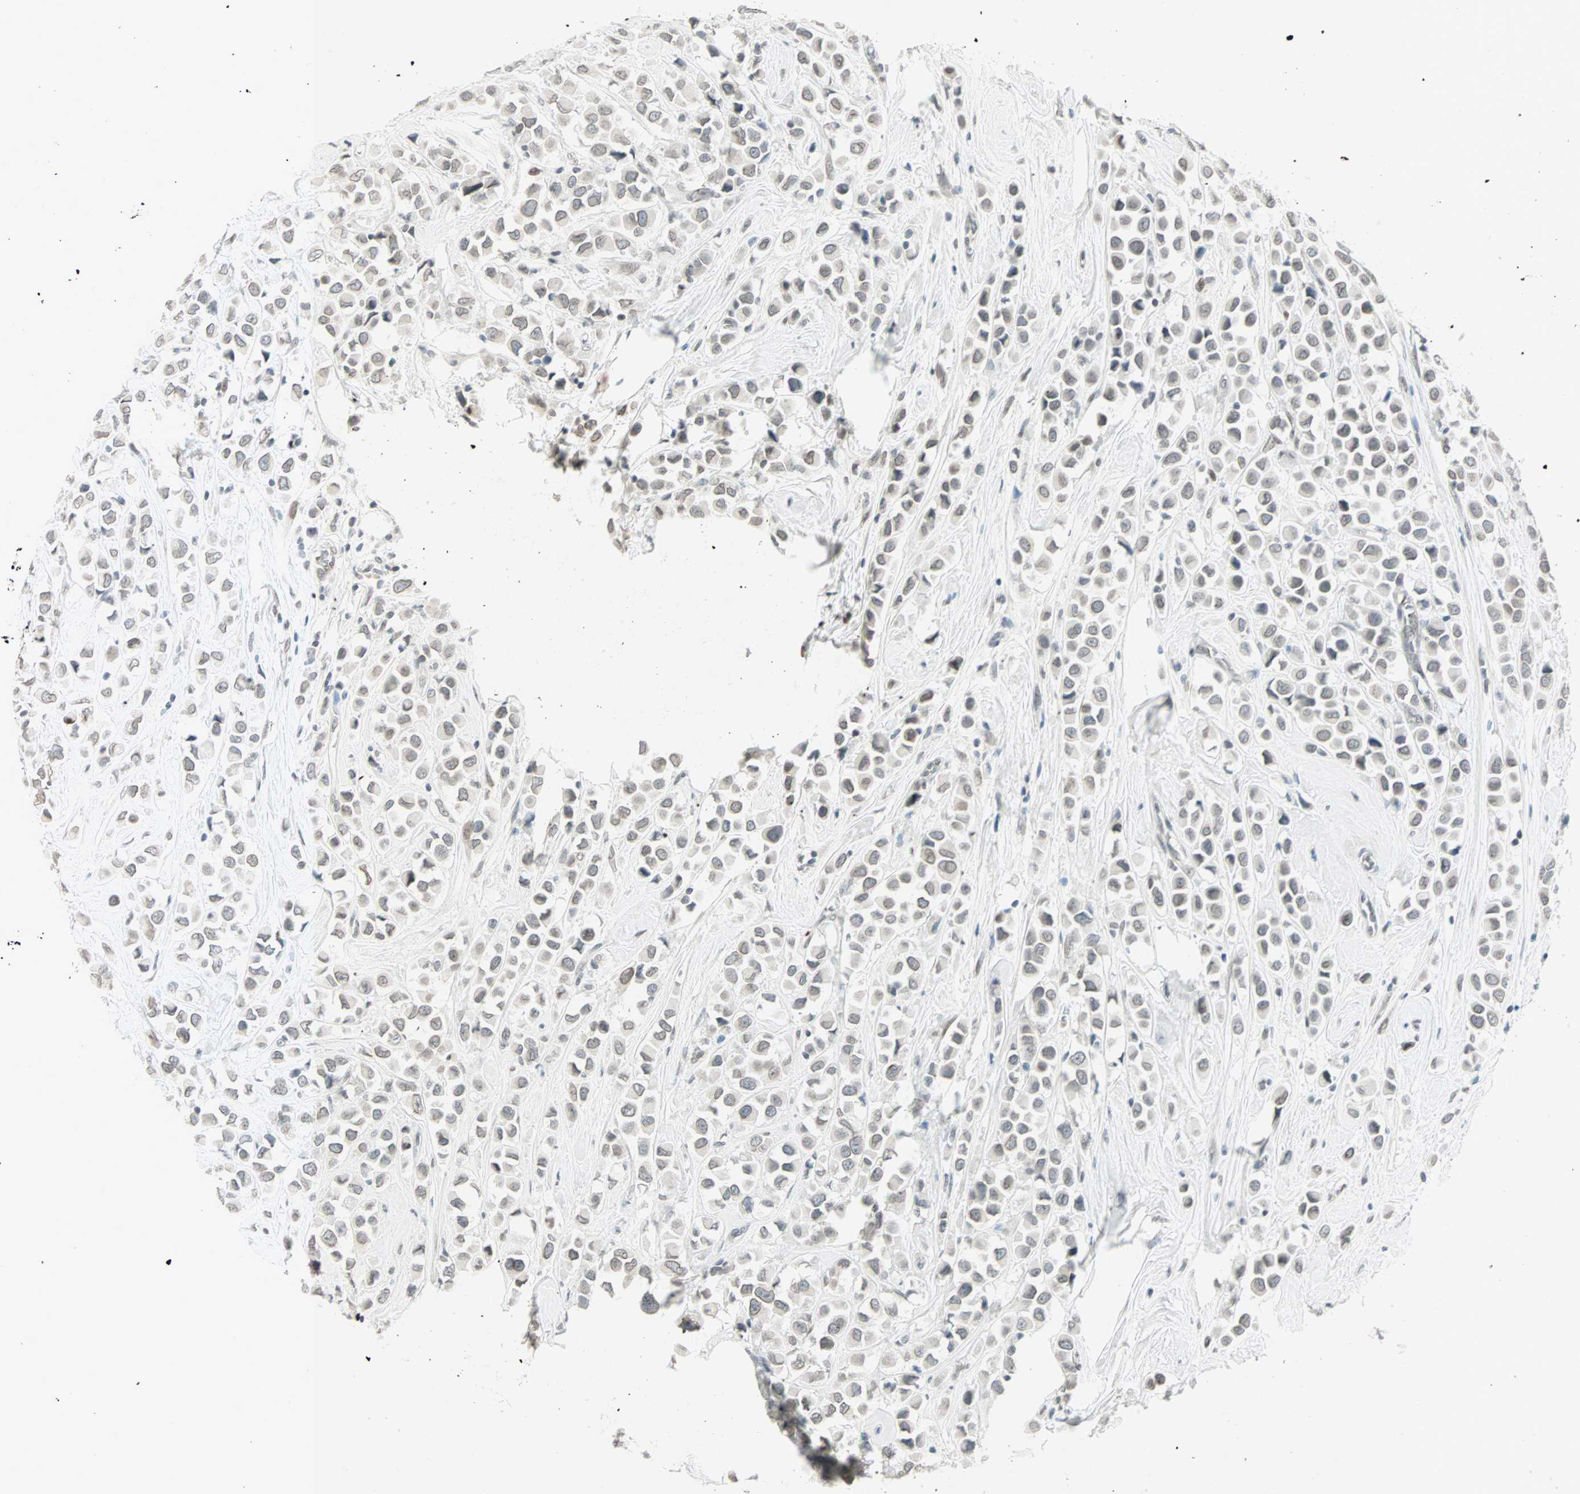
{"staining": {"intensity": "negative", "quantity": "none", "location": "none"}, "tissue": "breast cancer", "cell_type": "Tumor cells", "image_type": "cancer", "snomed": [{"axis": "morphology", "description": "Duct carcinoma"}, {"axis": "topography", "description": "Breast"}], "caption": "Tumor cells show no significant staining in breast cancer. Nuclei are stained in blue.", "gene": "BCAN", "patient": {"sex": "female", "age": 61}}